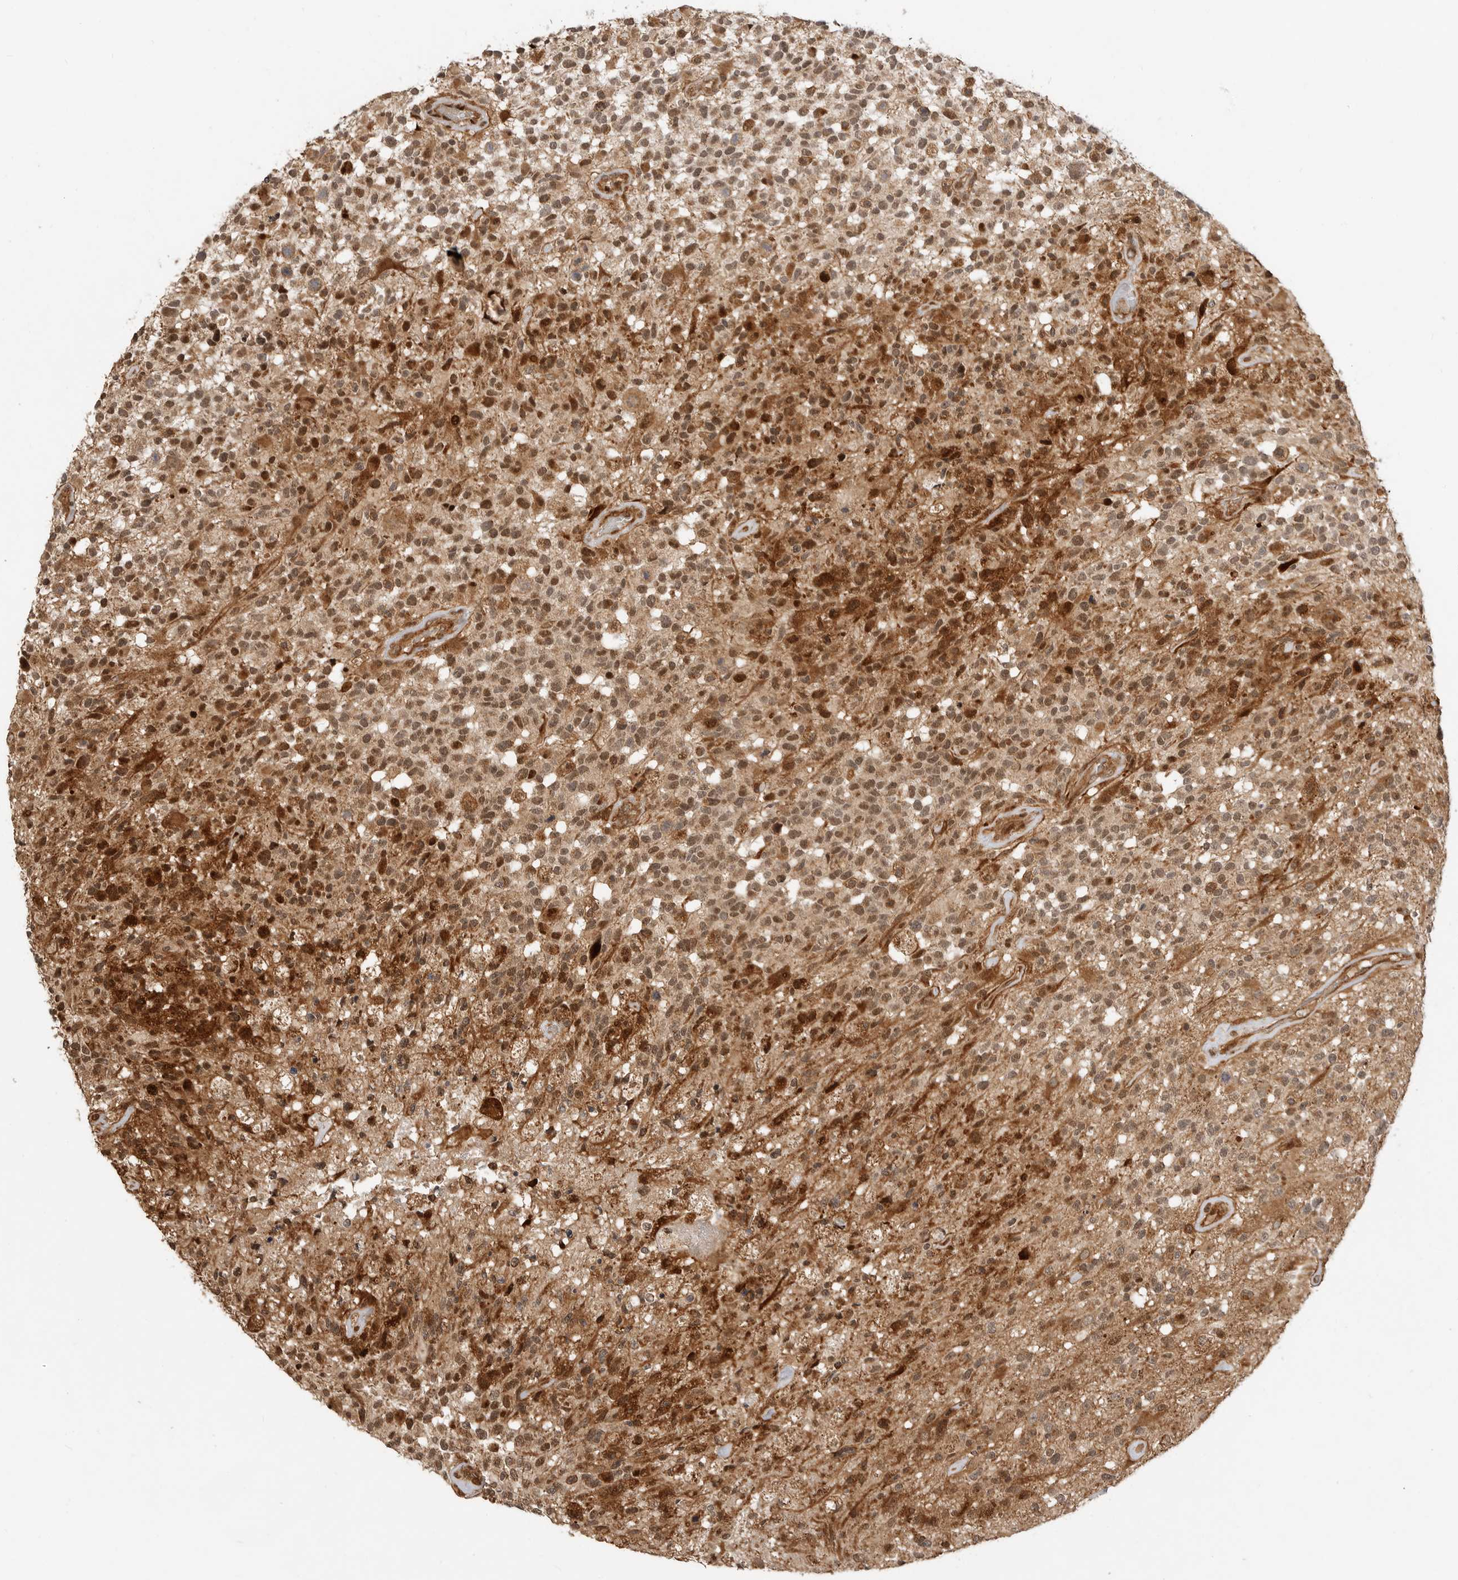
{"staining": {"intensity": "moderate", "quantity": ">75%", "location": "cytoplasmic/membranous"}, "tissue": "glioma", "cell_type": "Tumor cells", "image_type": "cancer", "snomed": [{"axis": "morphology", "description": "Glioma, malignant, High grade"}, {"axis": "morphology", "description": "Glioblastoma, NOS"}, {"axis": "topography", "description": "Brain"}], "caption": "Brown immunohistochemical staining in human glioma demonstrates moderate cytoplasmic/membranous positivity in approximately >75% of tumor cells.", "gene": "ADPRS", "patient": {"sex": "male", "age": 60}}